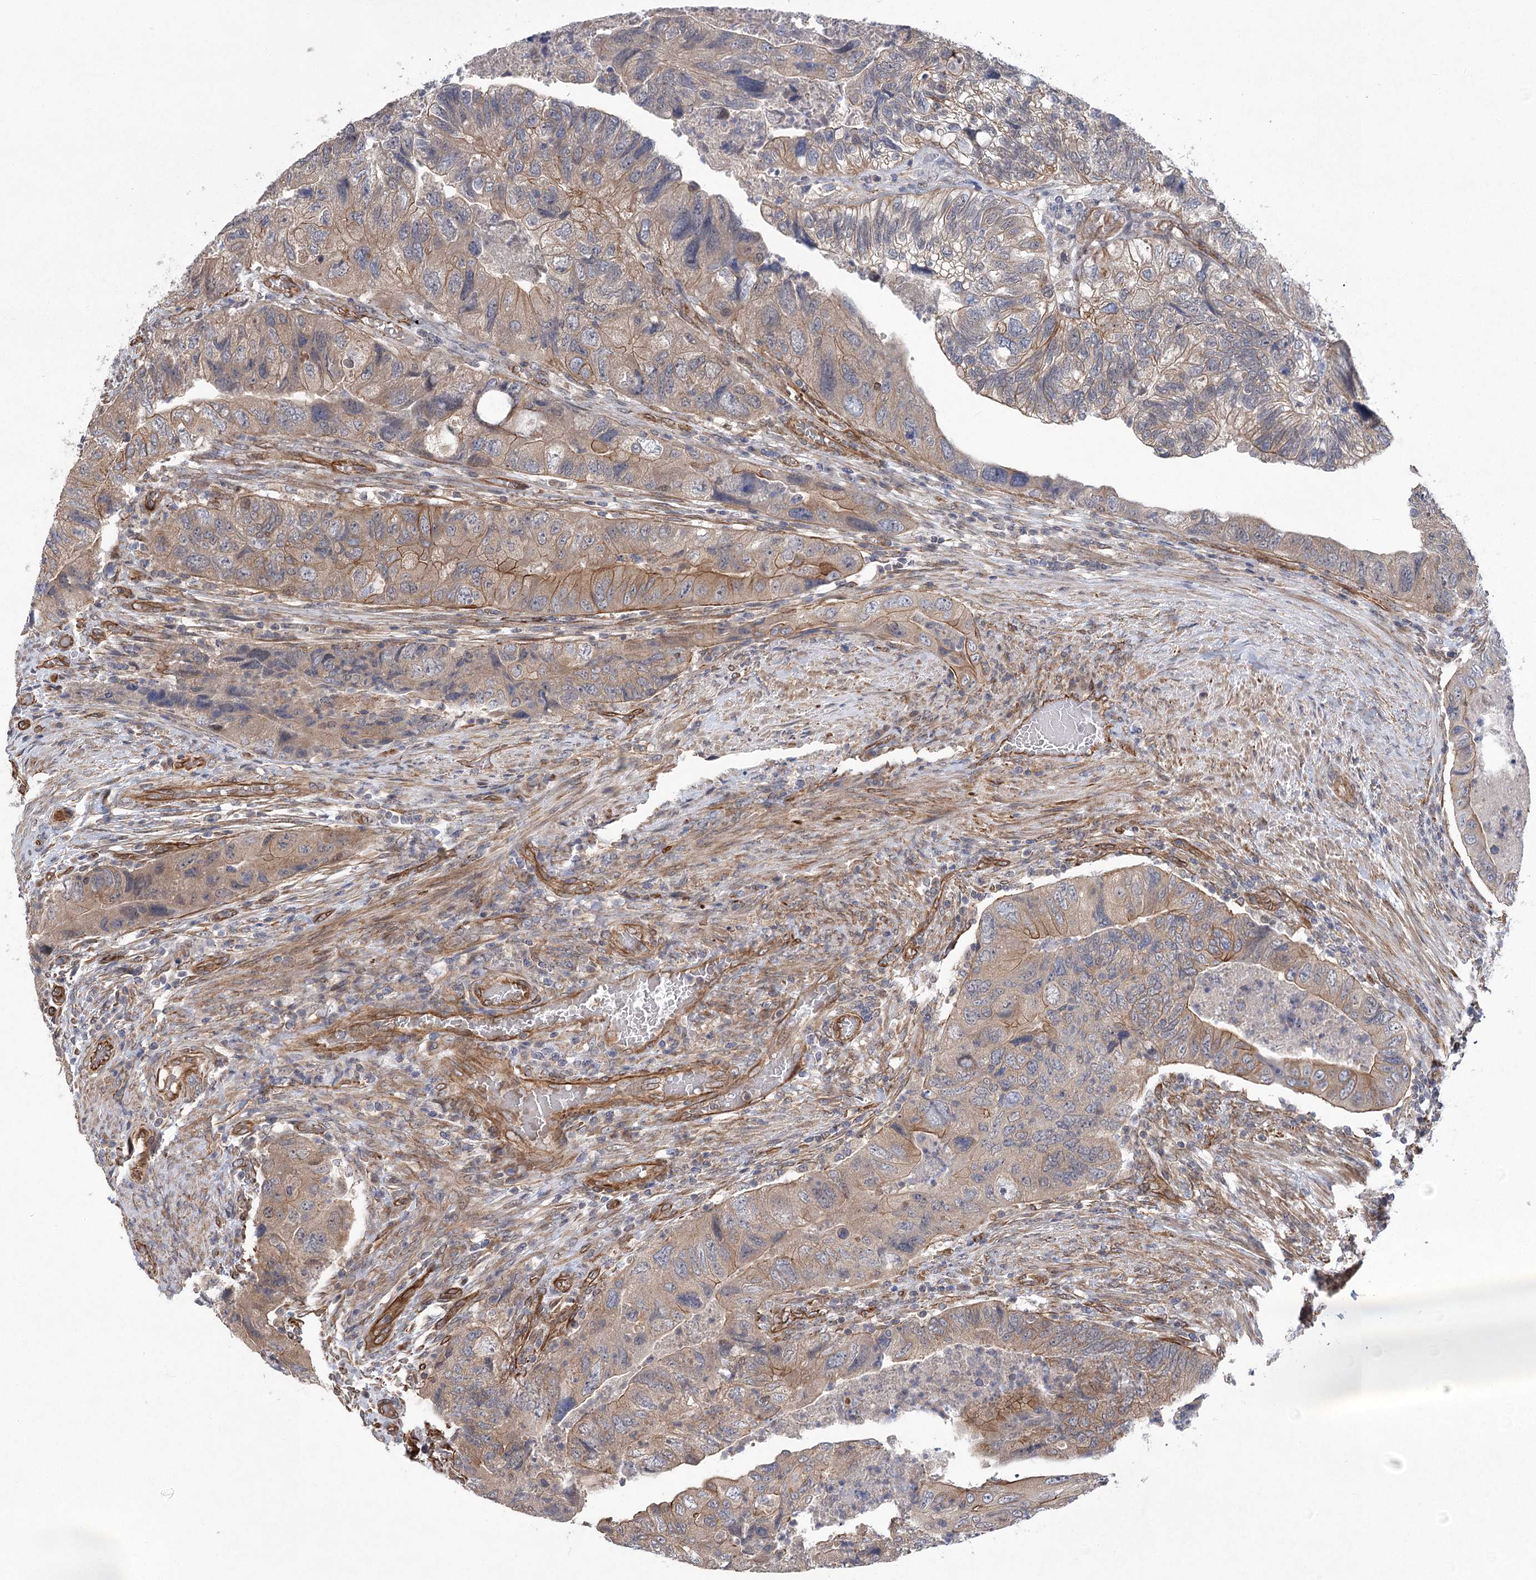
{"staining": {"intensity": "moderate", "quantity": "<25%", "location": "cytoplasmic/membranous"}, "tissue": "colorectal cancer", "cell_type": "Tumor cells", "image_type": "cancer", "snomed": [{"axis": "morphology", "description": "Adenocarcinoma, NOS"}, {"axis": "topography", "description": "Rectum"}], "caption": "A brown stain shows moderate cytoplasmic/membranous staining of a protein in human colorectal cancer tumor cells. The protein is shown in brown color, while the nuclei are stained blue.", "gene": "RWDD4", "patient": {"sex": "male", "age": 63}}